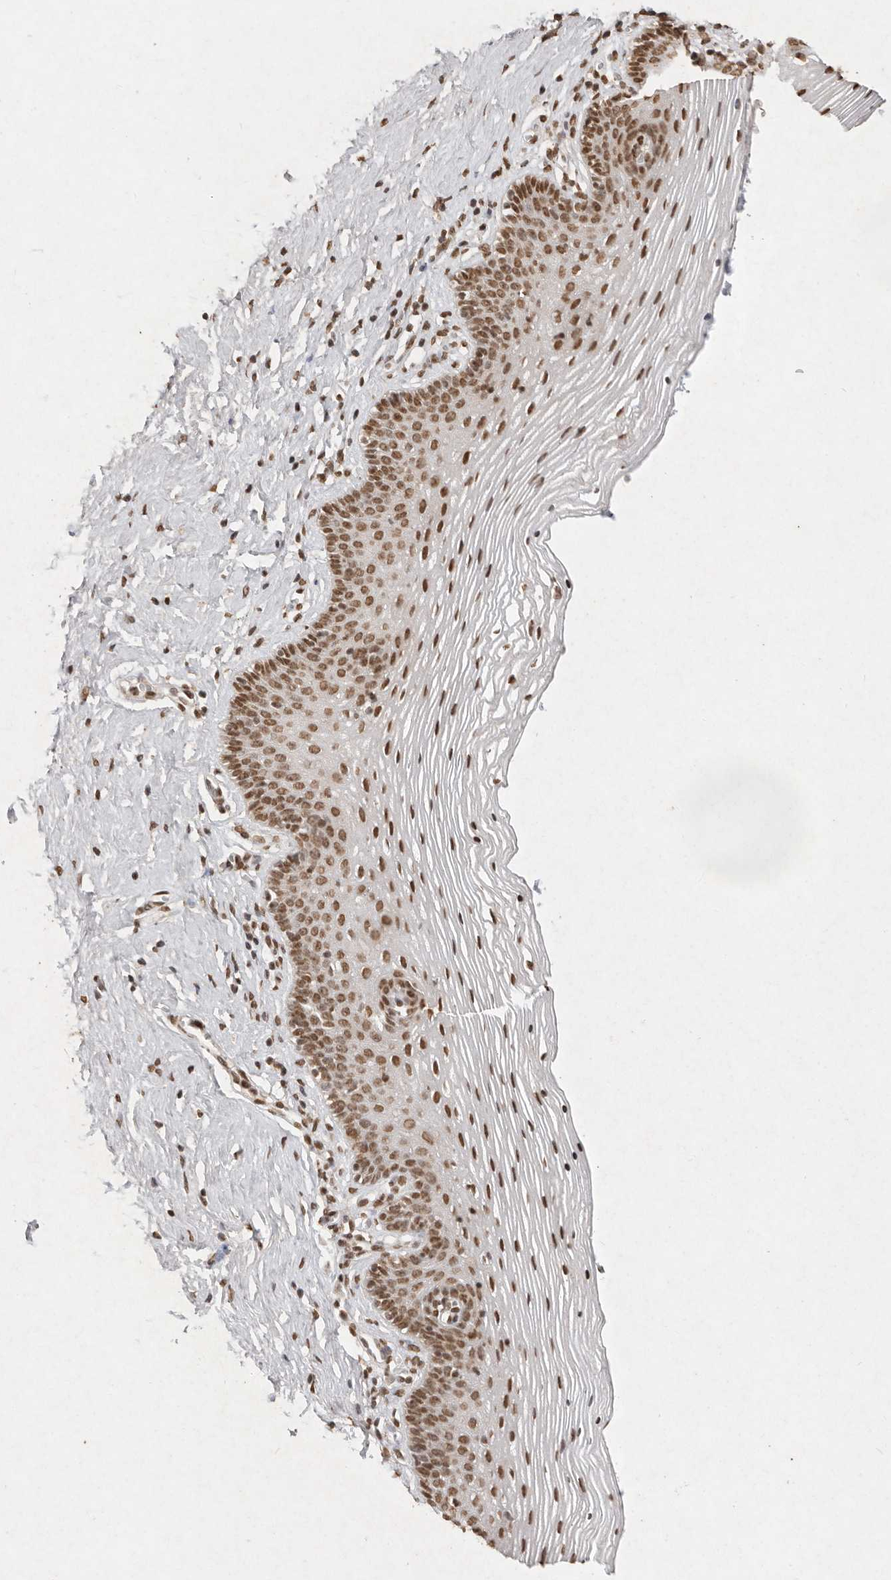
{"staining": {"intensity": "moderate", "quantity": ">75%", "location": "nuclear"}, "tissue": "vagina", "cell_type": "Squamous epithelial cells", "image_type": "normal", "snomed": [{"axis": "morphology", "description": "Normal tissue, NOS"}, {"axis": "topography", "description": "Vagina"}], "caption": "Human vagina stained for a protein (brown) displays moderate nuclear positive expression in about >75% of squamous epithelial cells.", "gene": "NKX3", "patient": {"sex": "female", "age": 32}}